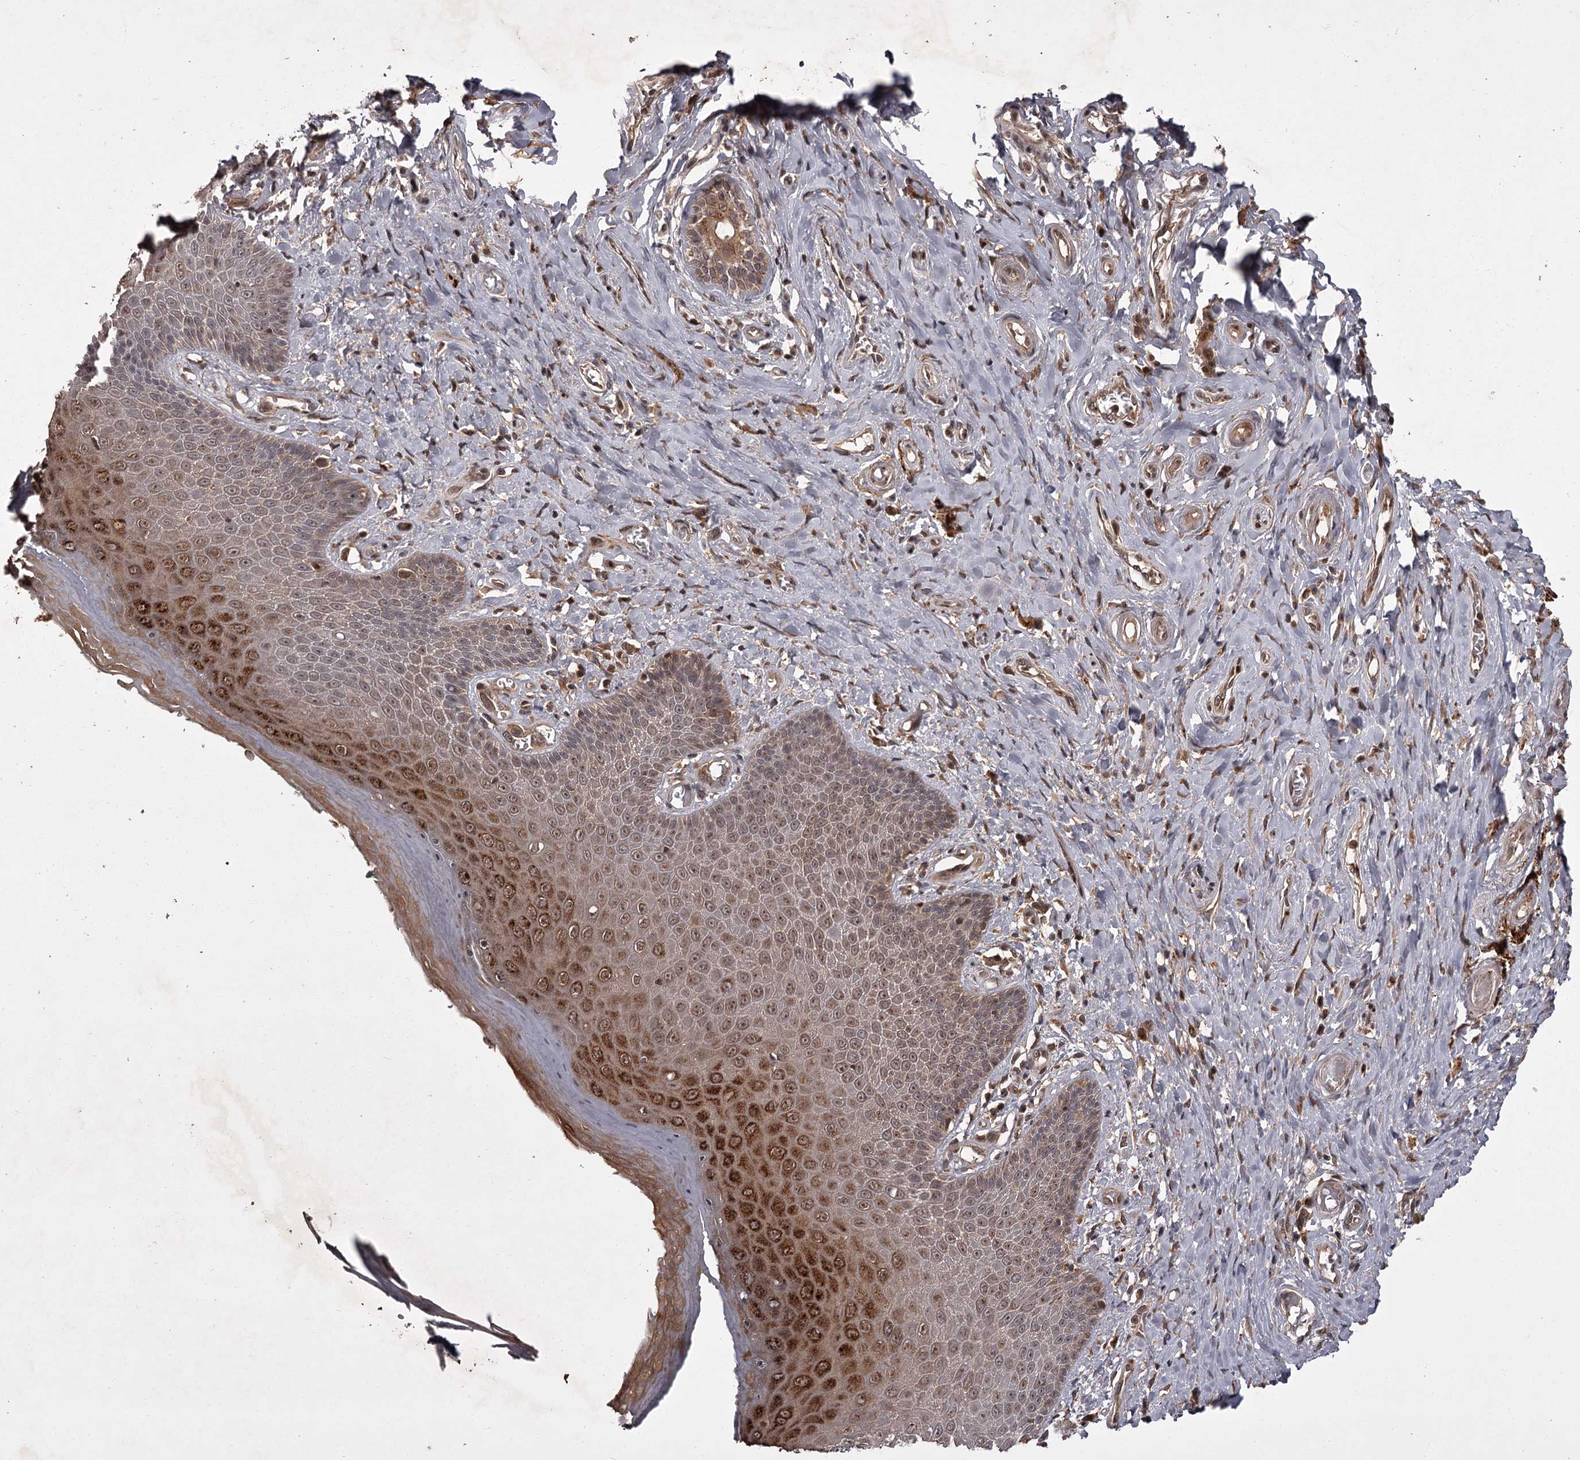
{"staining": {"intensity": "strong", "quantity": "25%-75%", "location": "cytoplasmic/membranous,nuclear"}, "tissue": "skin", "cell_type": "Epidermal cells", "image_type": "normal", "snomed": [{"axis": "morphology", "description": "Normal tissue, NOS"}, {"axis": "topography", "description": "Anal"}], "caption": "The immunohistochemical stain shows strong cytoplasmic/membranous,nuclear positivity in epidermal cells of normal skin. (DAB IHC with brightfield microscopy, high magnification).", "gene": "TBC1D23", "patient": {"sex": "male", "age": 78}}